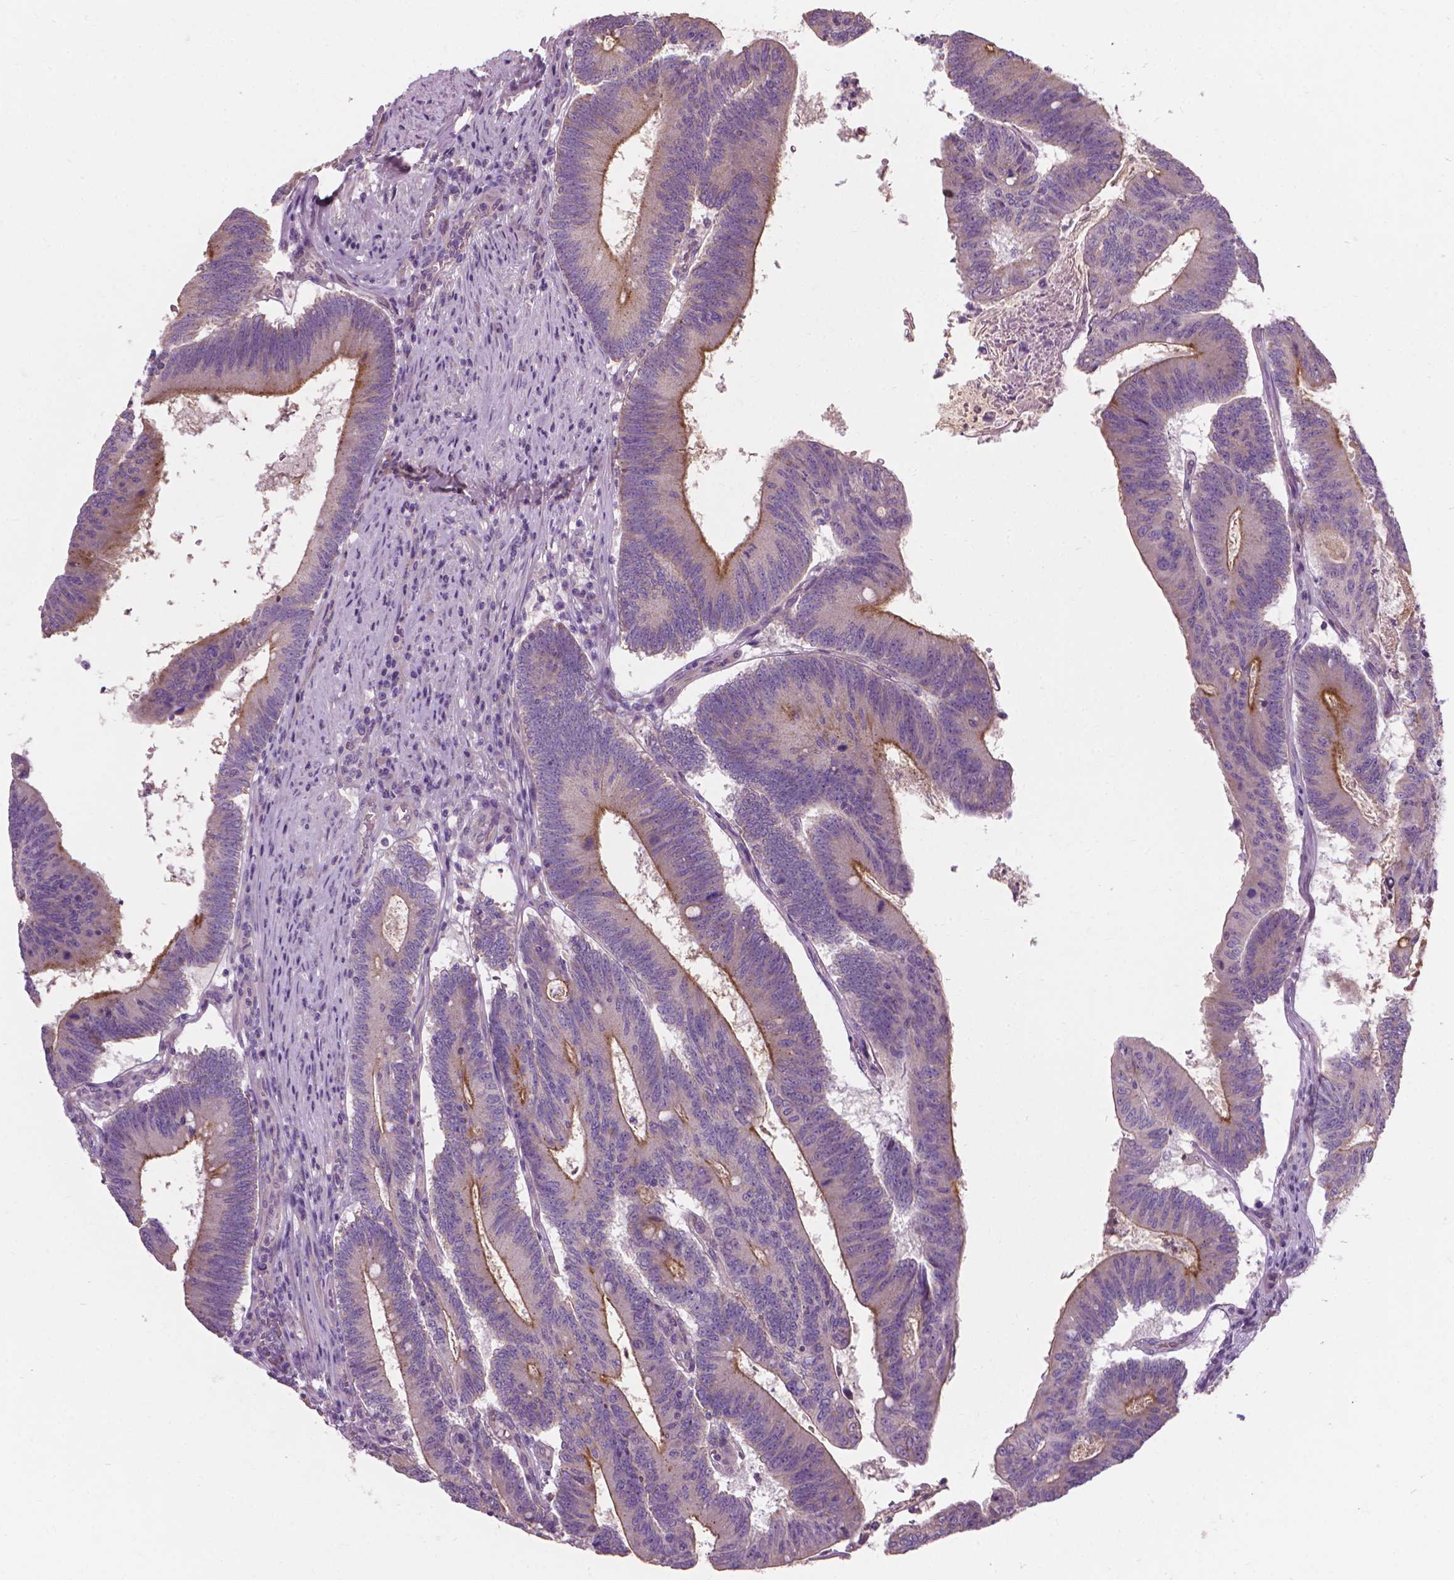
{"staining": {"intensity": "moderate", "quantity": "<25%", "location": "cytoplasmic/membranous"}, "tissue": "colorectal cancer", "cell_type": "Tumor cells", "image_type": "cancer", "snomed": [{"axis": "morphology", "description": "Adenocarcinoma, NOS"}, {"axis": "topography", "description": "Colon"}], "caption": "Colorectal cancer stained with a brown dye displays moderate cytoplasmic/membranous positive positivity in approximately <25% of tumor cells.", "gene": "RIIAD1", "patient": {"sex": "female", "age": 70}}